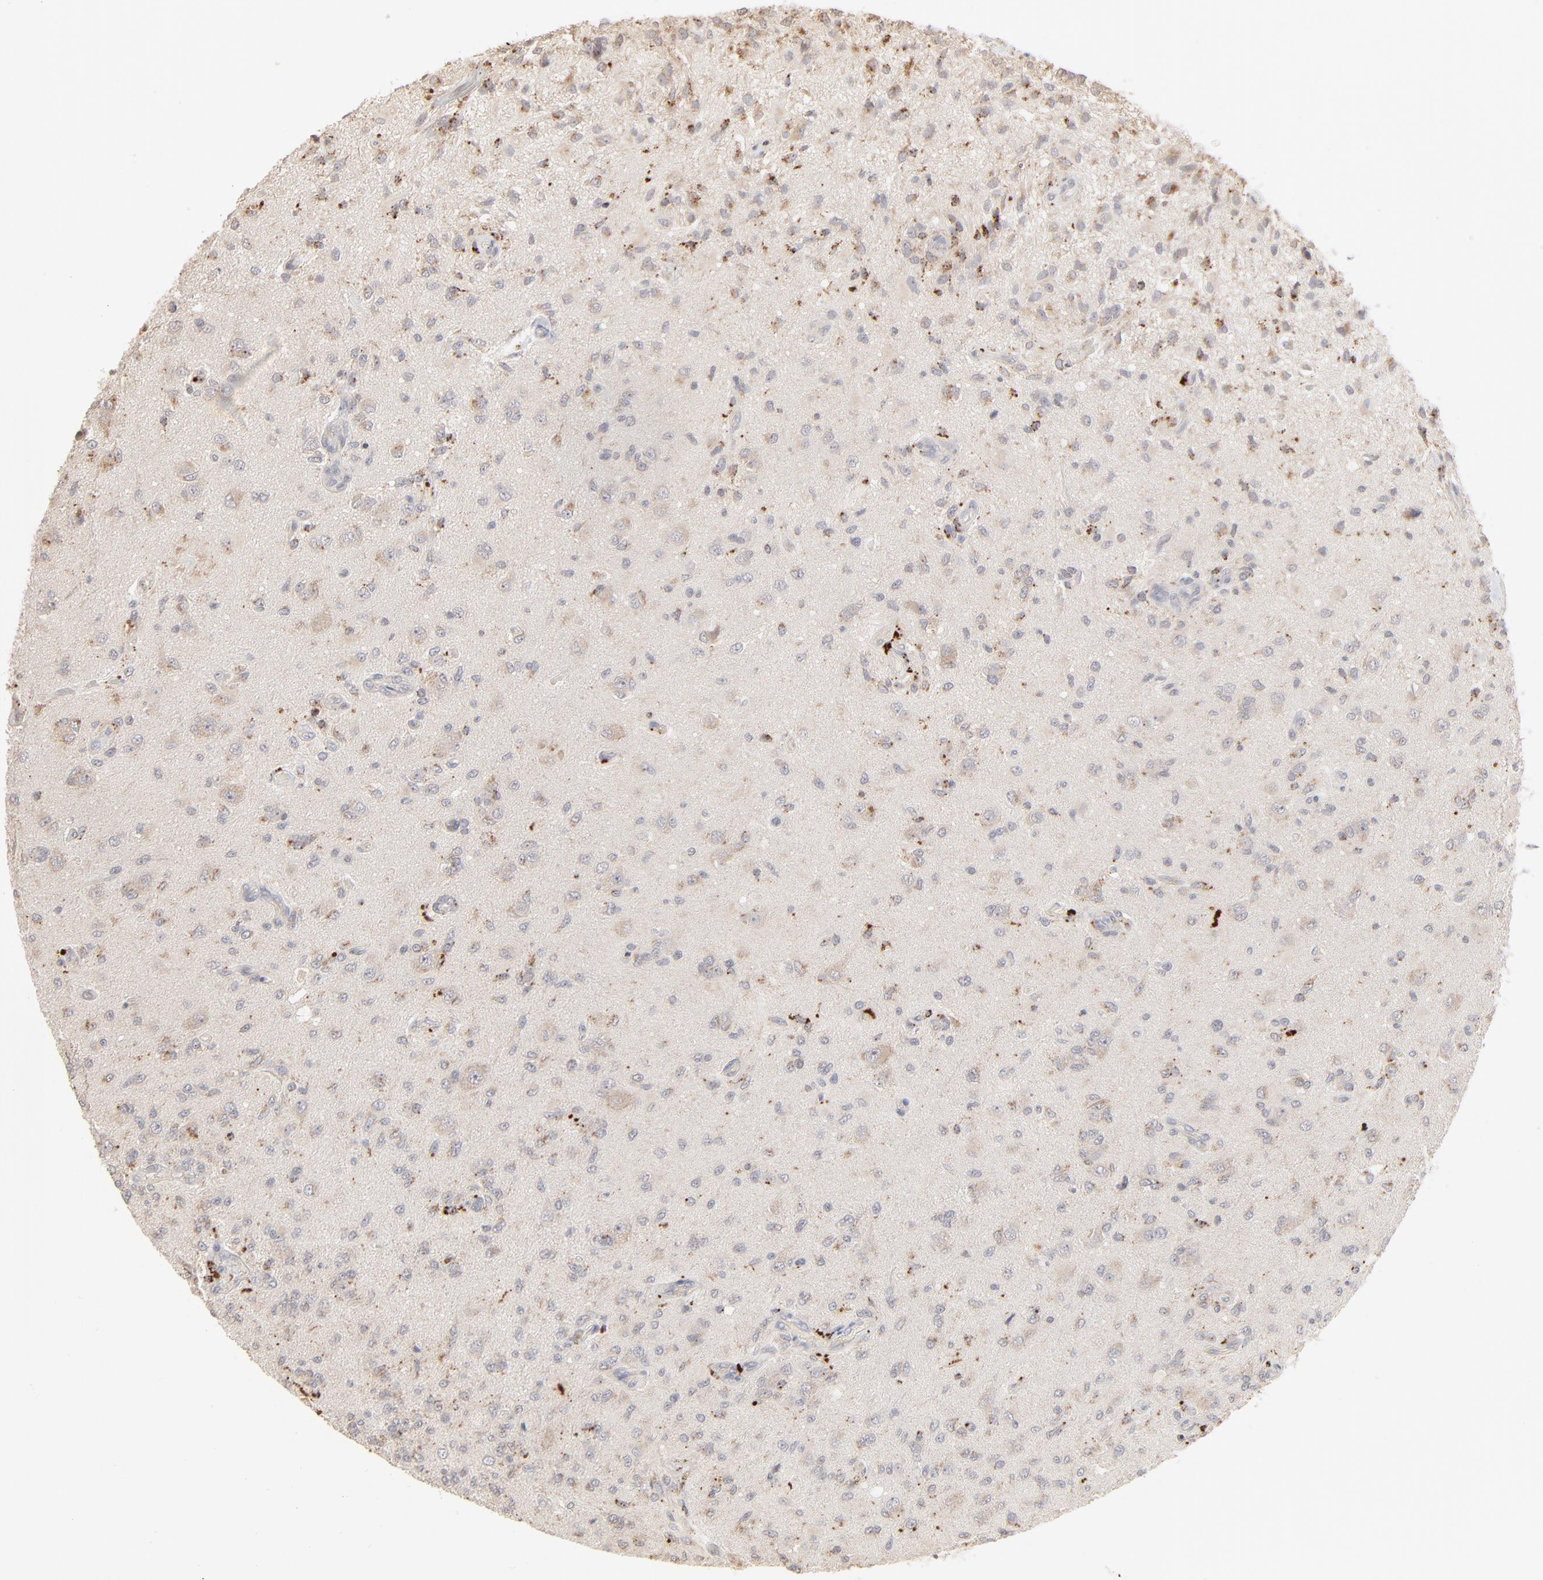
{"staining": {"intensity": "weak", "quantity": "25%-75%", "location": "cytoplasmic/membranous"}, "tissue": "glioma", "cell_type": "Tumor cells", "image_type": "cancer", "snomed": [{"axis": "morphology", "description": "Normal tissue, NOS"}, {"axis": "morphology", "description": "Glioma, malignant, High grade"}, {"axis": "topography", "description": "Cerebral cortex"}], "caption": "Weak cytoplasmic/membranous expression is present in about 25%-75% of tumor cells in glioma.", "gene": "POMT2", "patient": {"sex": "male", "age": 77}}